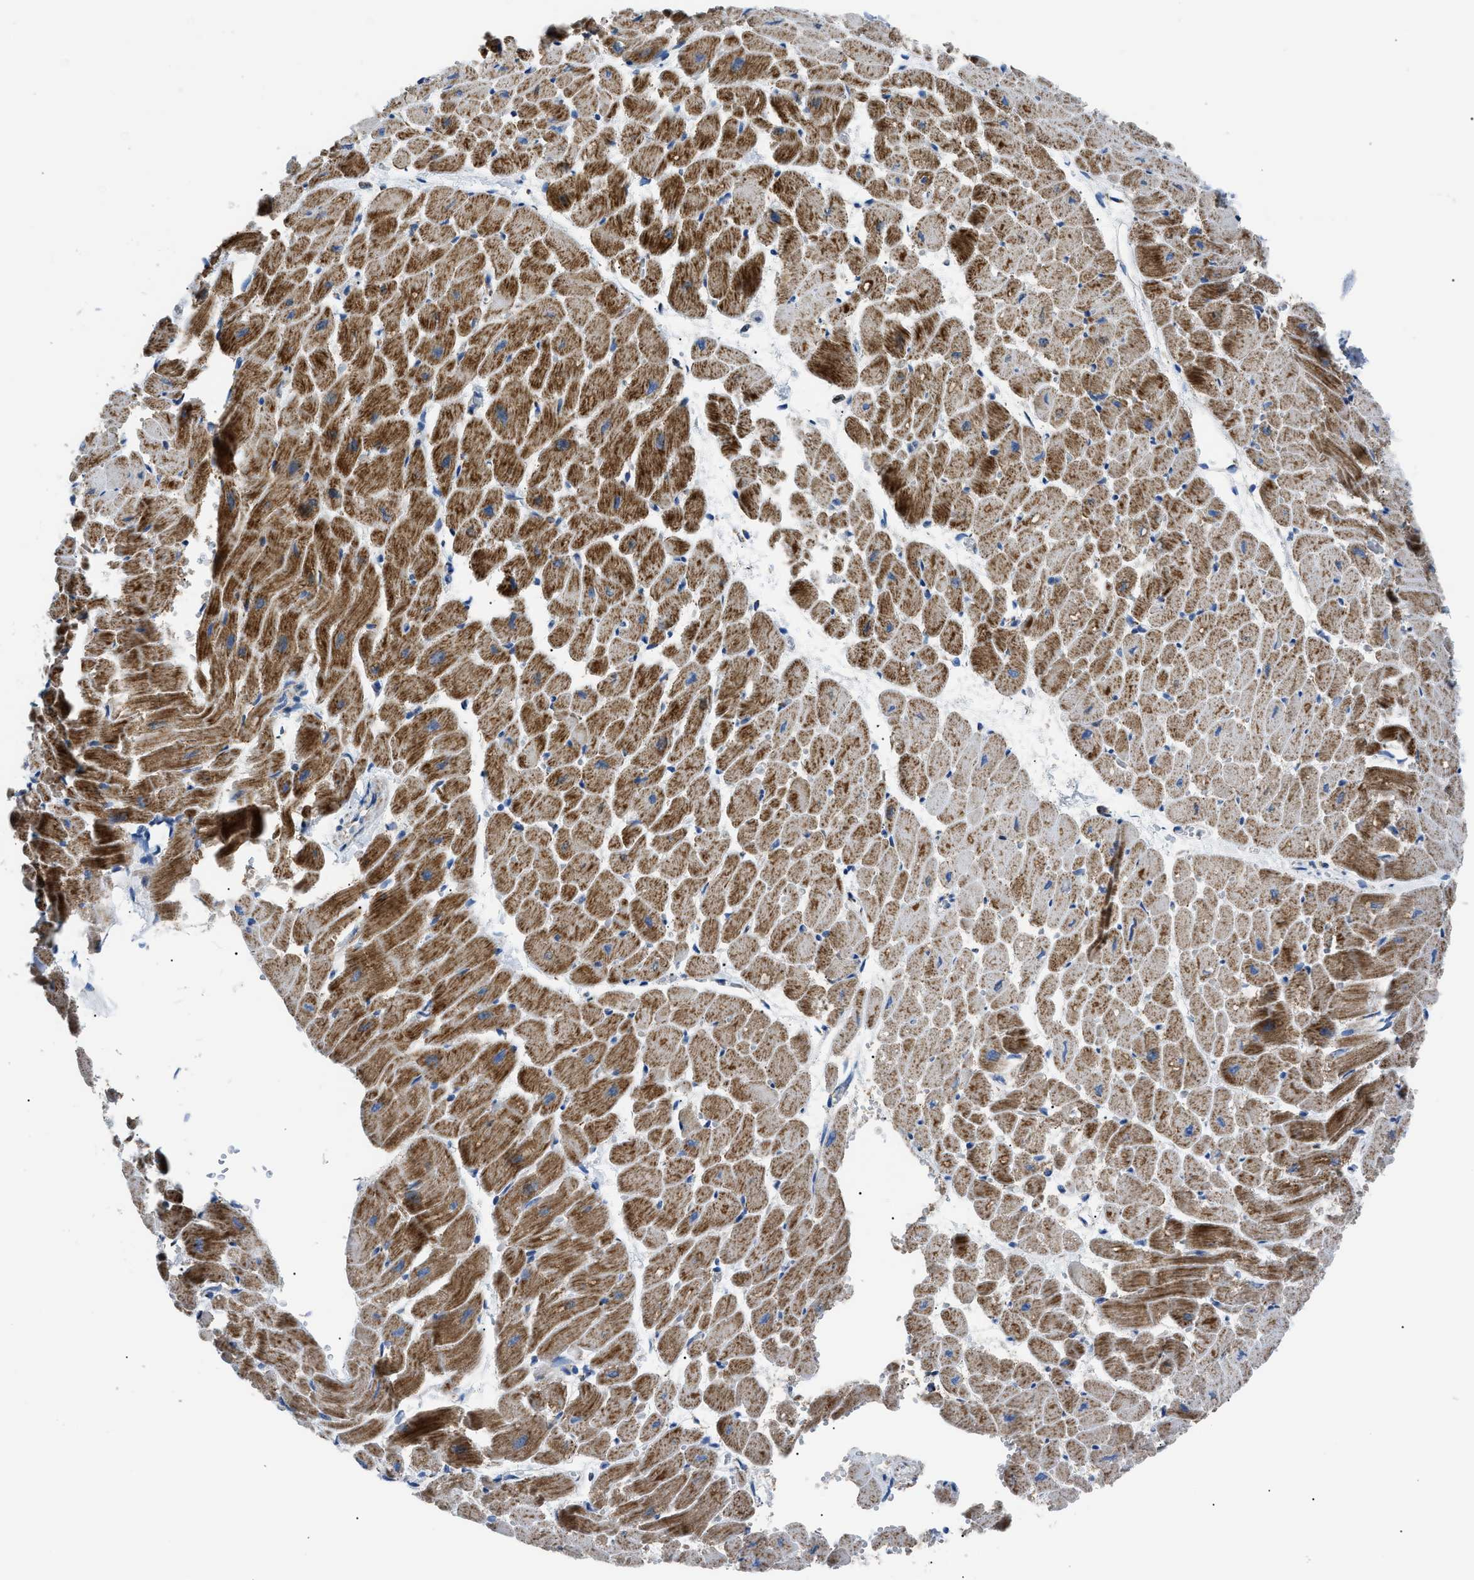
{"staining": {"intensity": "strong", "quantity": ">75%", "location": "cytoplasmic/membranous"}, "tissue": "heart muscle", "cell_type": "Cardiomyocytes", "image_type": "normal", "snomed": [{"axis": "morphology", "description": "Normal tissue, NOS"}, {"axis": "topography", "description": "Heart"}], "caption": "Immunohistochemistry (IHC) of benign human heart muscle shows high levels of strong cytoplasmic/membranous expression in about >75% of cardiomyocytes. The protein is stained brown, and the nuclei are stained in blue (DAB (3,3'-diaminobenzidine) IHC with brightfield microscopy, high magnification).", "gene": "PHB2", "patient": {"sex": "male", "age": 45}}